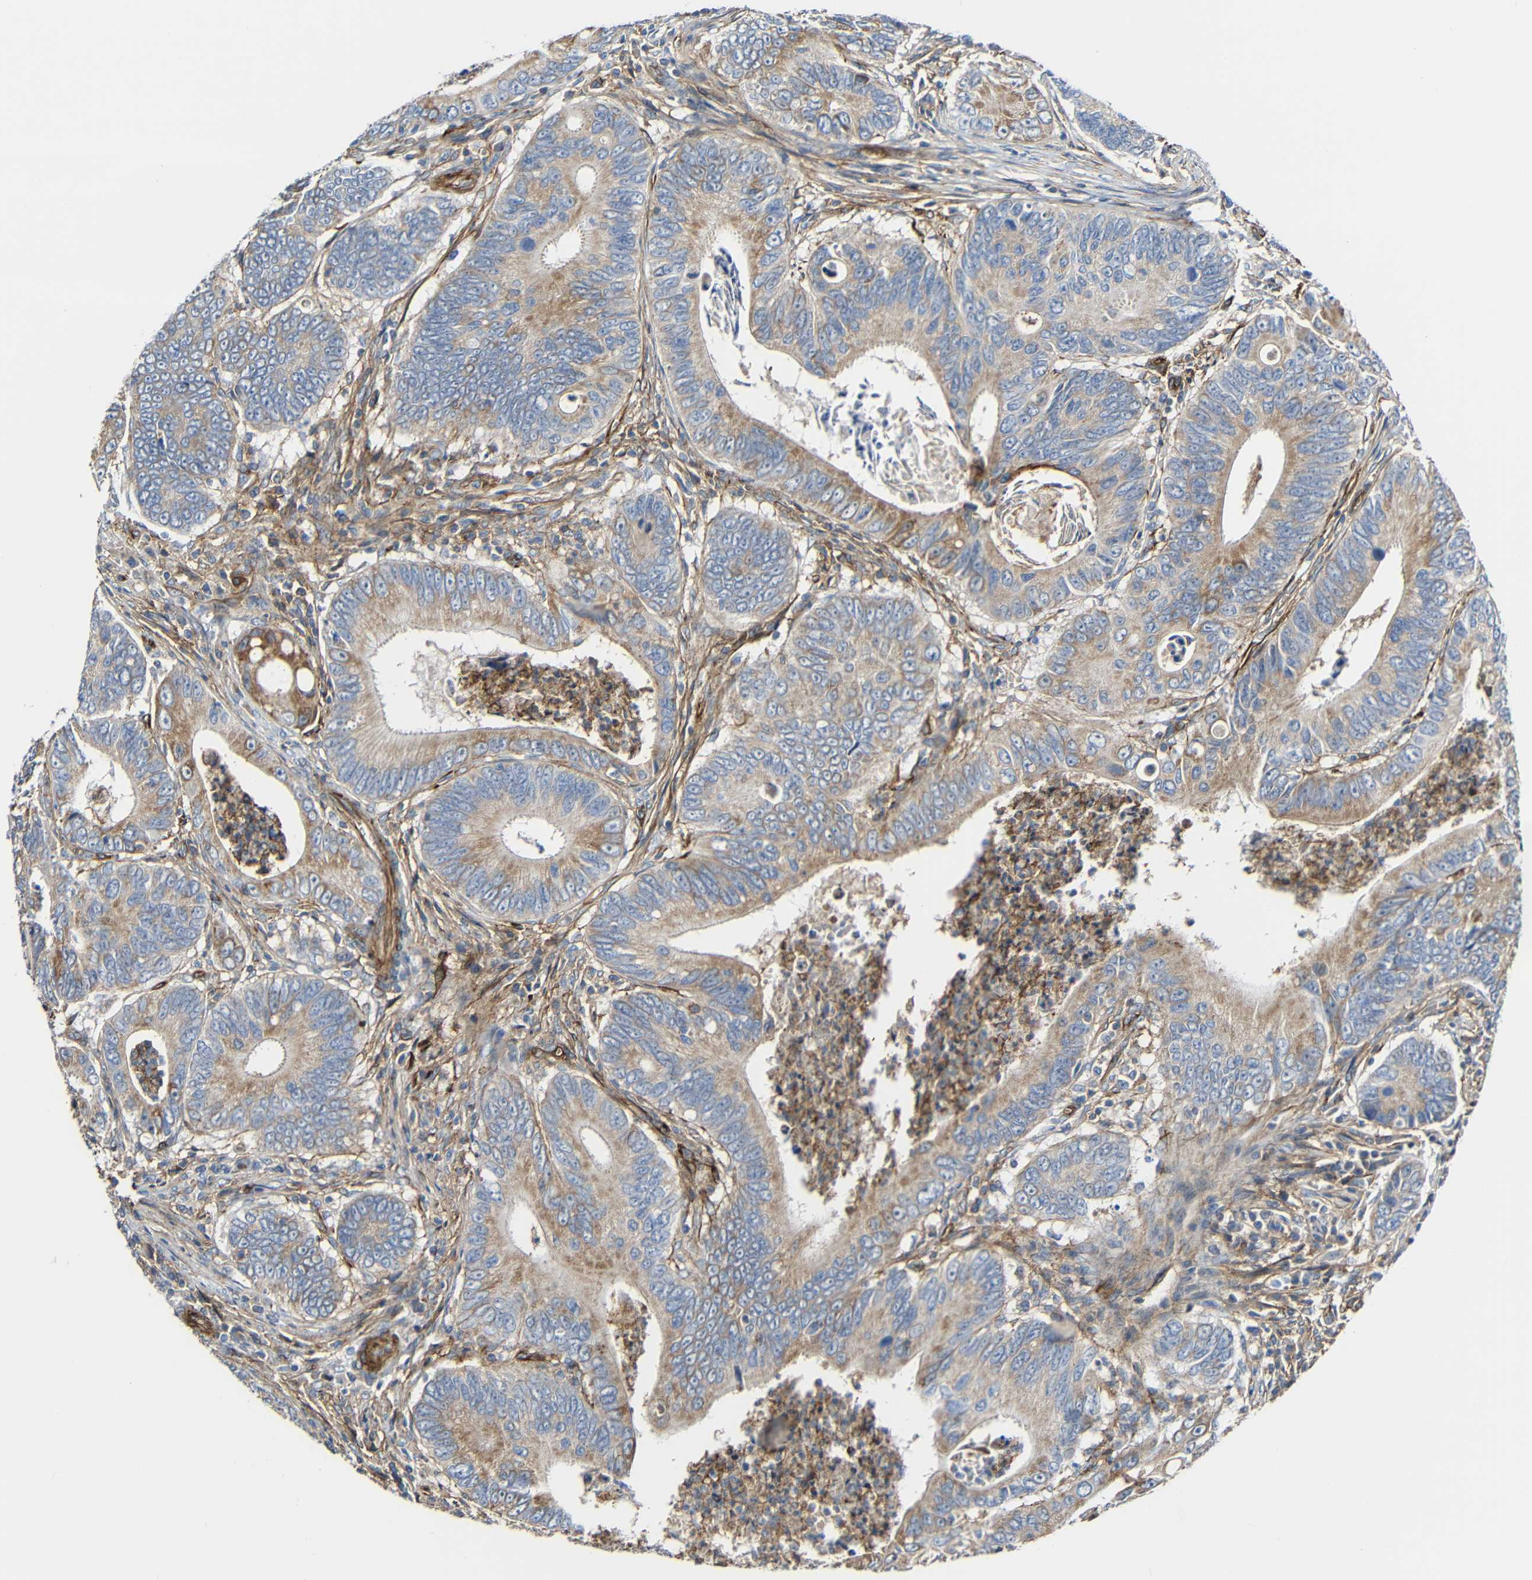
{"staining": {"intensity": "moderate", "quantity": ">75%", "location": "cytoplasmic/membranous"}, "tissue": "colorectal cancer", "cell_type": "Tumor cells", "image_type": "cancer", "snomed": [{"axis": "morphology", "description": "Inflammation, NOS"}, {"axis": "morphology", "description": "Adenocarcinoma, NOS"}, {"axis": "topography", "description": "Colon"}], "caption": "Brown immunohistochemical staining in human colorectal cancer demonstrates moderate cytoplasmic/membranous staining in about >75% of tumor cells. (Stains: DAB in brown, nuclei in blue, Microscopy: brightfield microscopy at high magnification).", "gene": "IGSF10", "patient": {"sex": "male", "age": 72}}